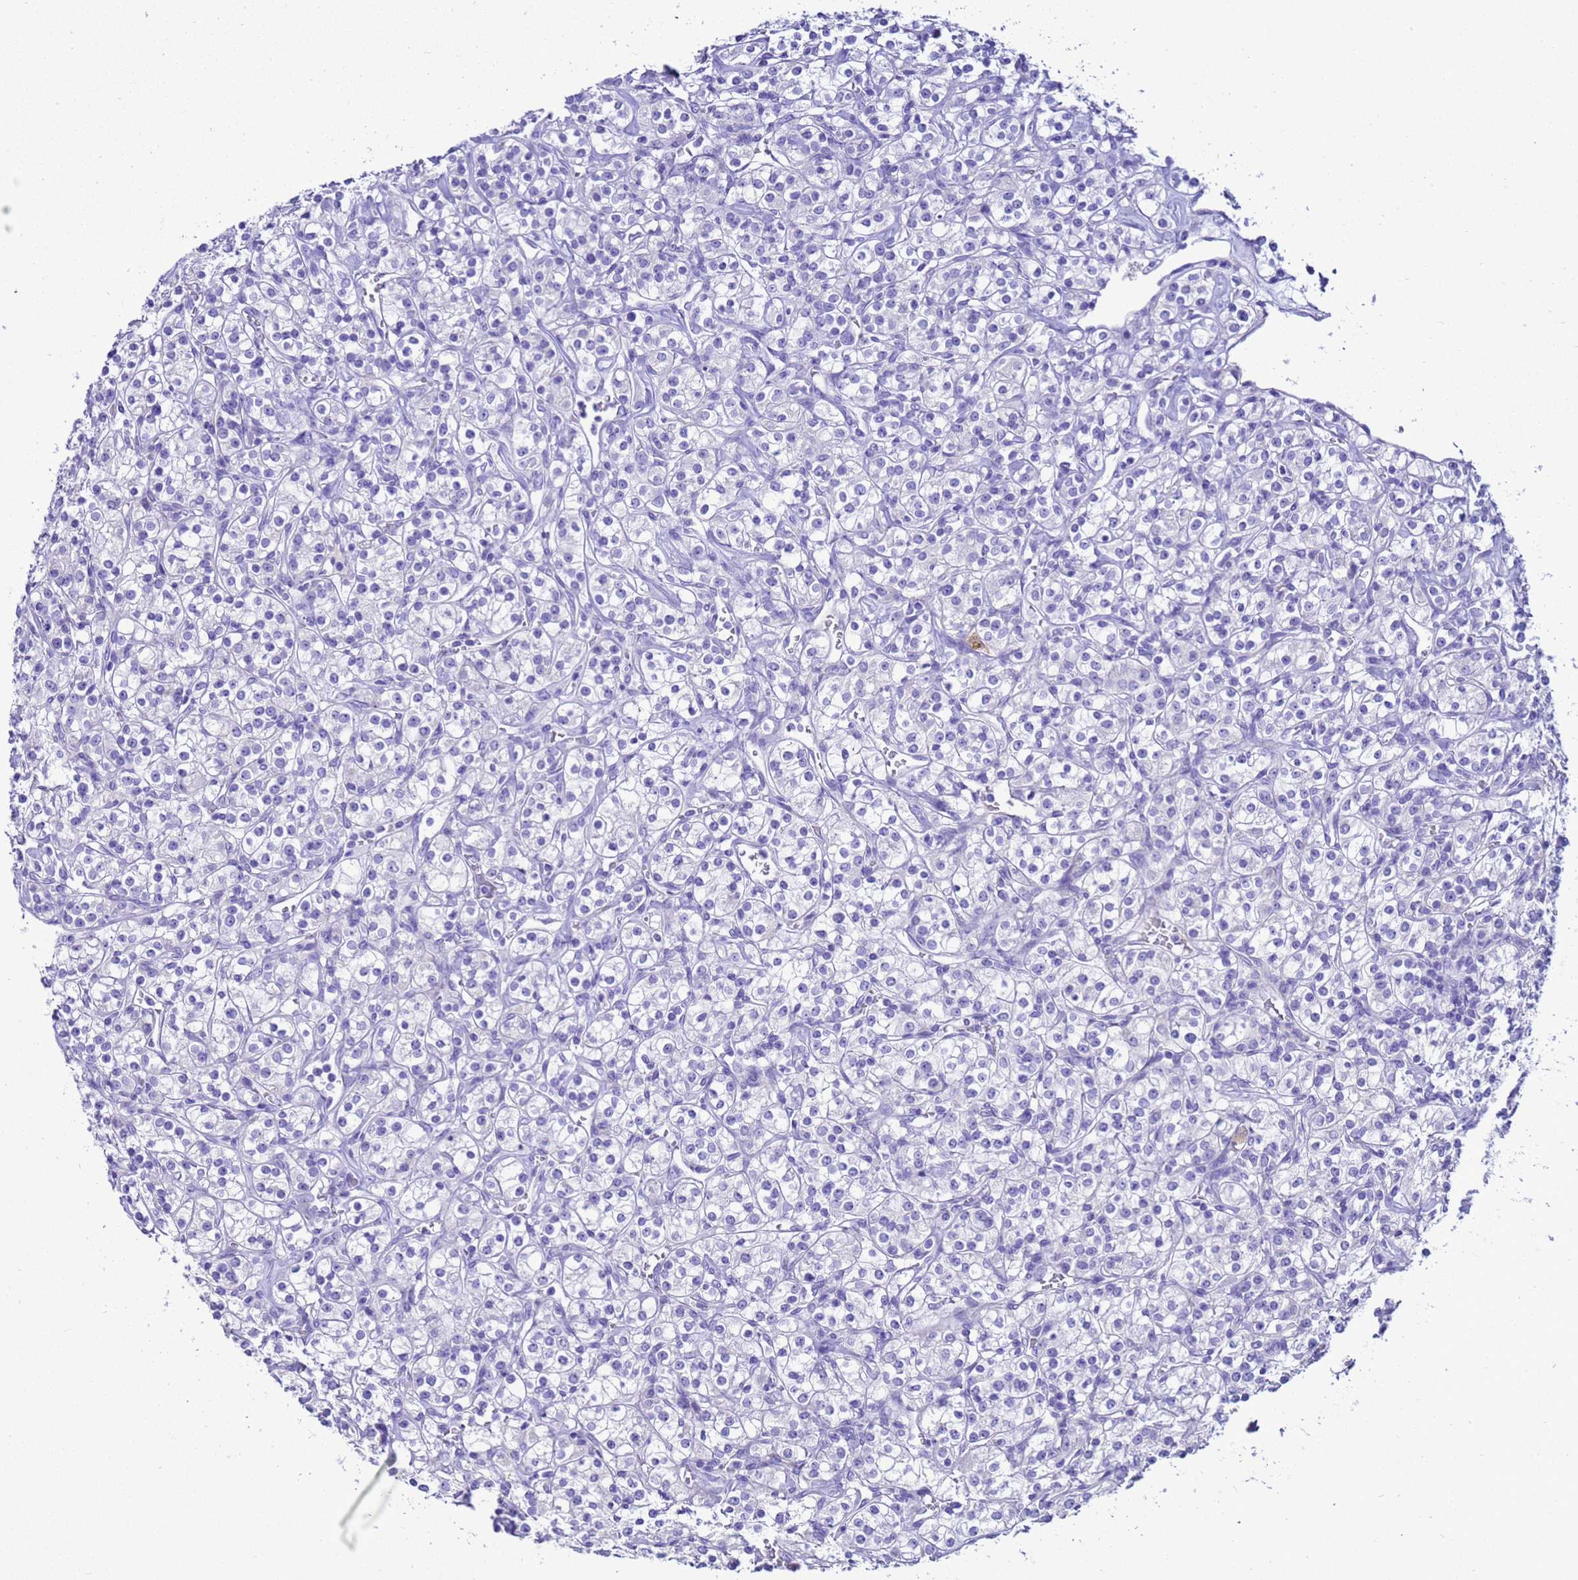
{"staining": {"intensity": "negative", "quantity": "none", "location": "none"}, "tissue": "renal cancer", "cell_type": "Tumor cells", "image_type": "cancer", "snomed": [{"axis": "morphology", "description": "Adenocarcinoma, NOS"}, {"axis": "topography", "description": "Kidney"}], "caption": "Immunohistochemistry photomicrograph of human renal adenocarcinoma stained for a protein (brown), which demonstrates no positivity in tumor cells.", "gene": "BEST2", "patient": {"sex": "male", "age": 77}}